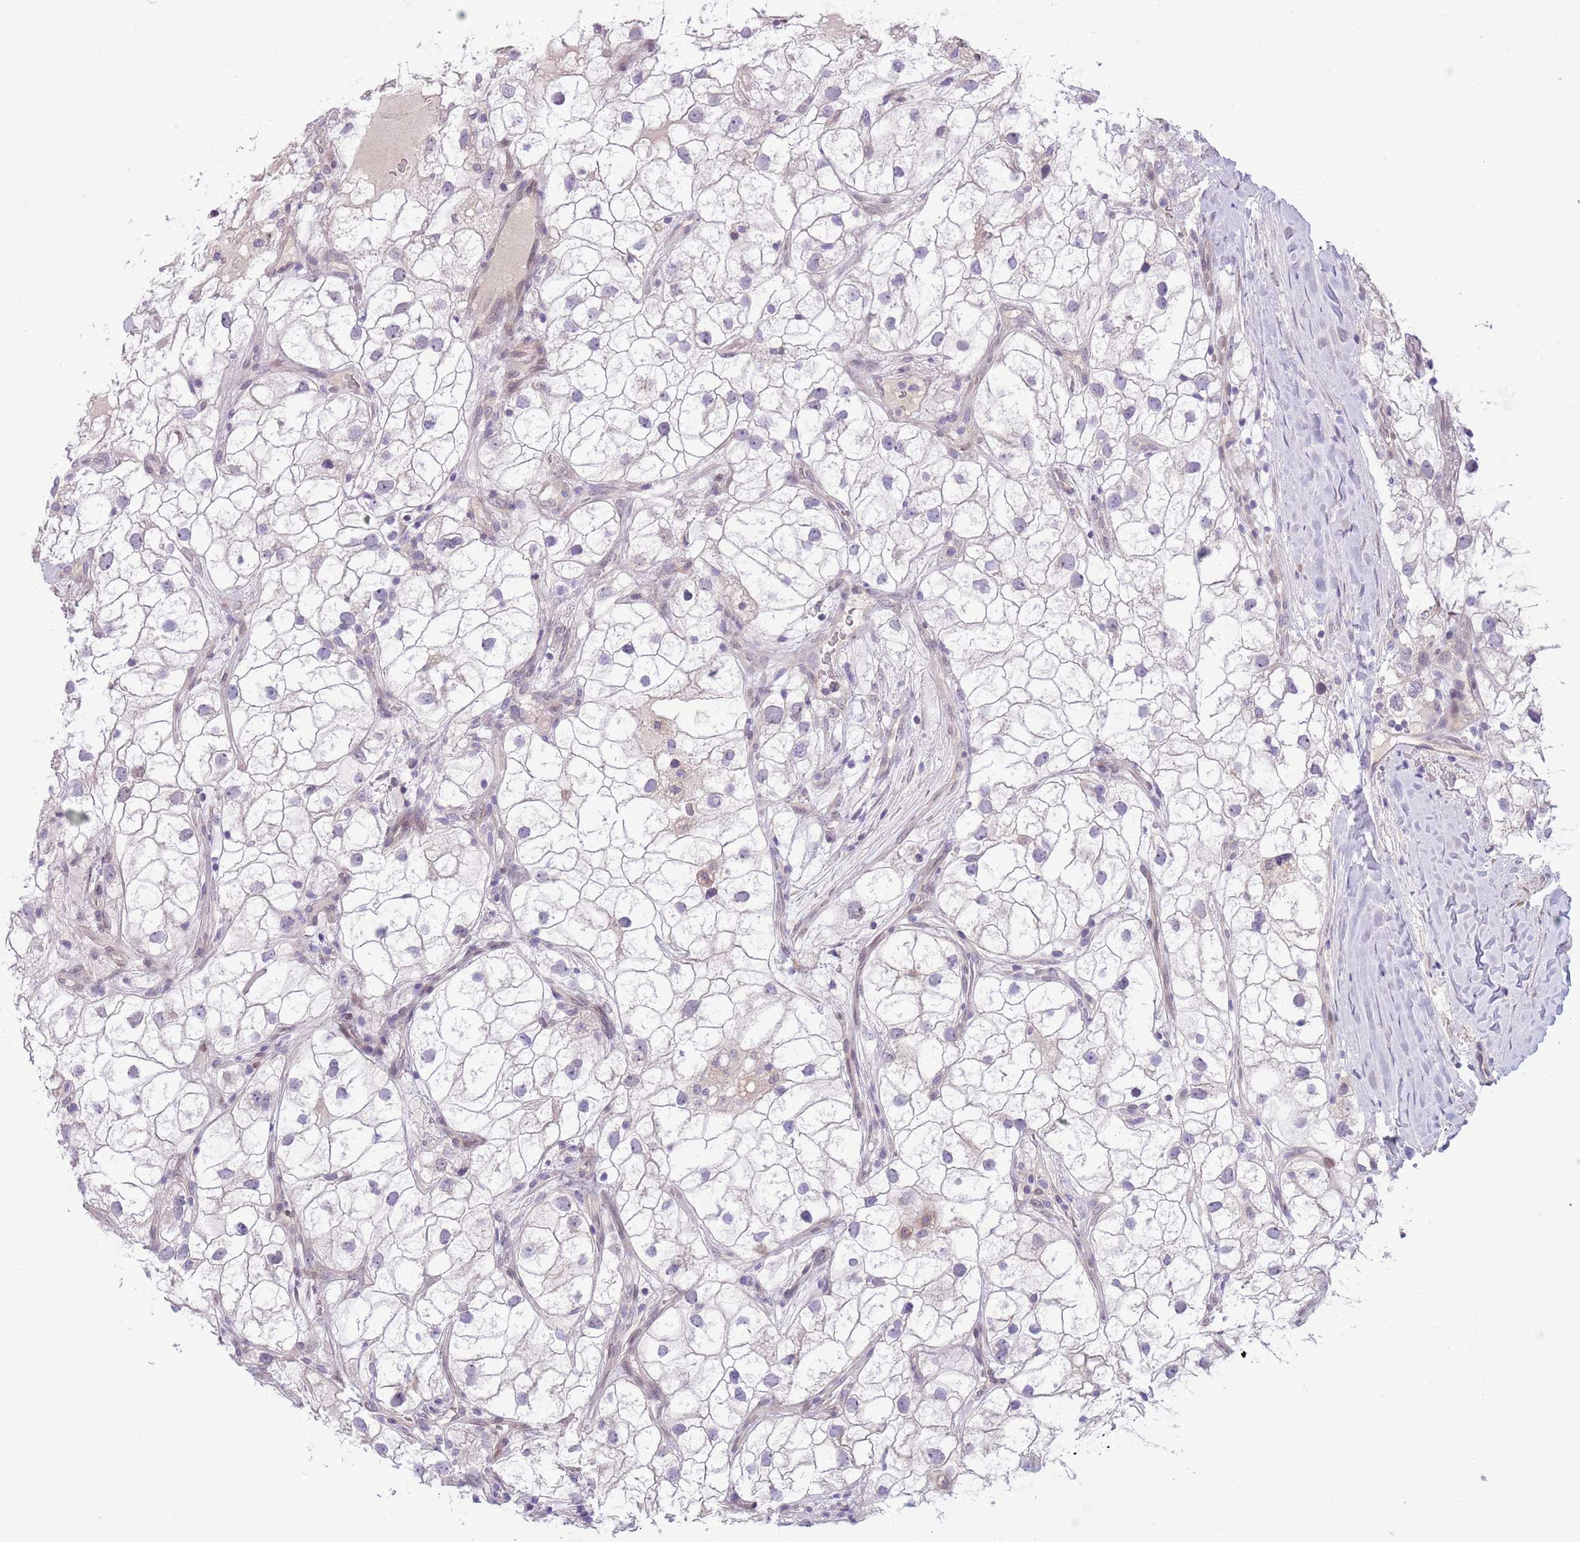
{"staining": {"intensity": "negative", "quantity": "none", "location": "none"}, "tissue": "renal cancer", "cell_type": "Tumor cells", "image_type": "cancer", "snomed": [{"axis": "morphology", "description": "Adenocarcinoma, NOS"}, {"axis": "topography", "description": "Kidney"}], "caption": "Immunohistochemistry (IHC) of human renal cancer reveals no expression in tumor cells. (Brightfield microscopy of DAB immunohistochemistry (IHC) at high magnification).", "gene": "CCND2", "patient": {"sex": "male", "age": 59}}